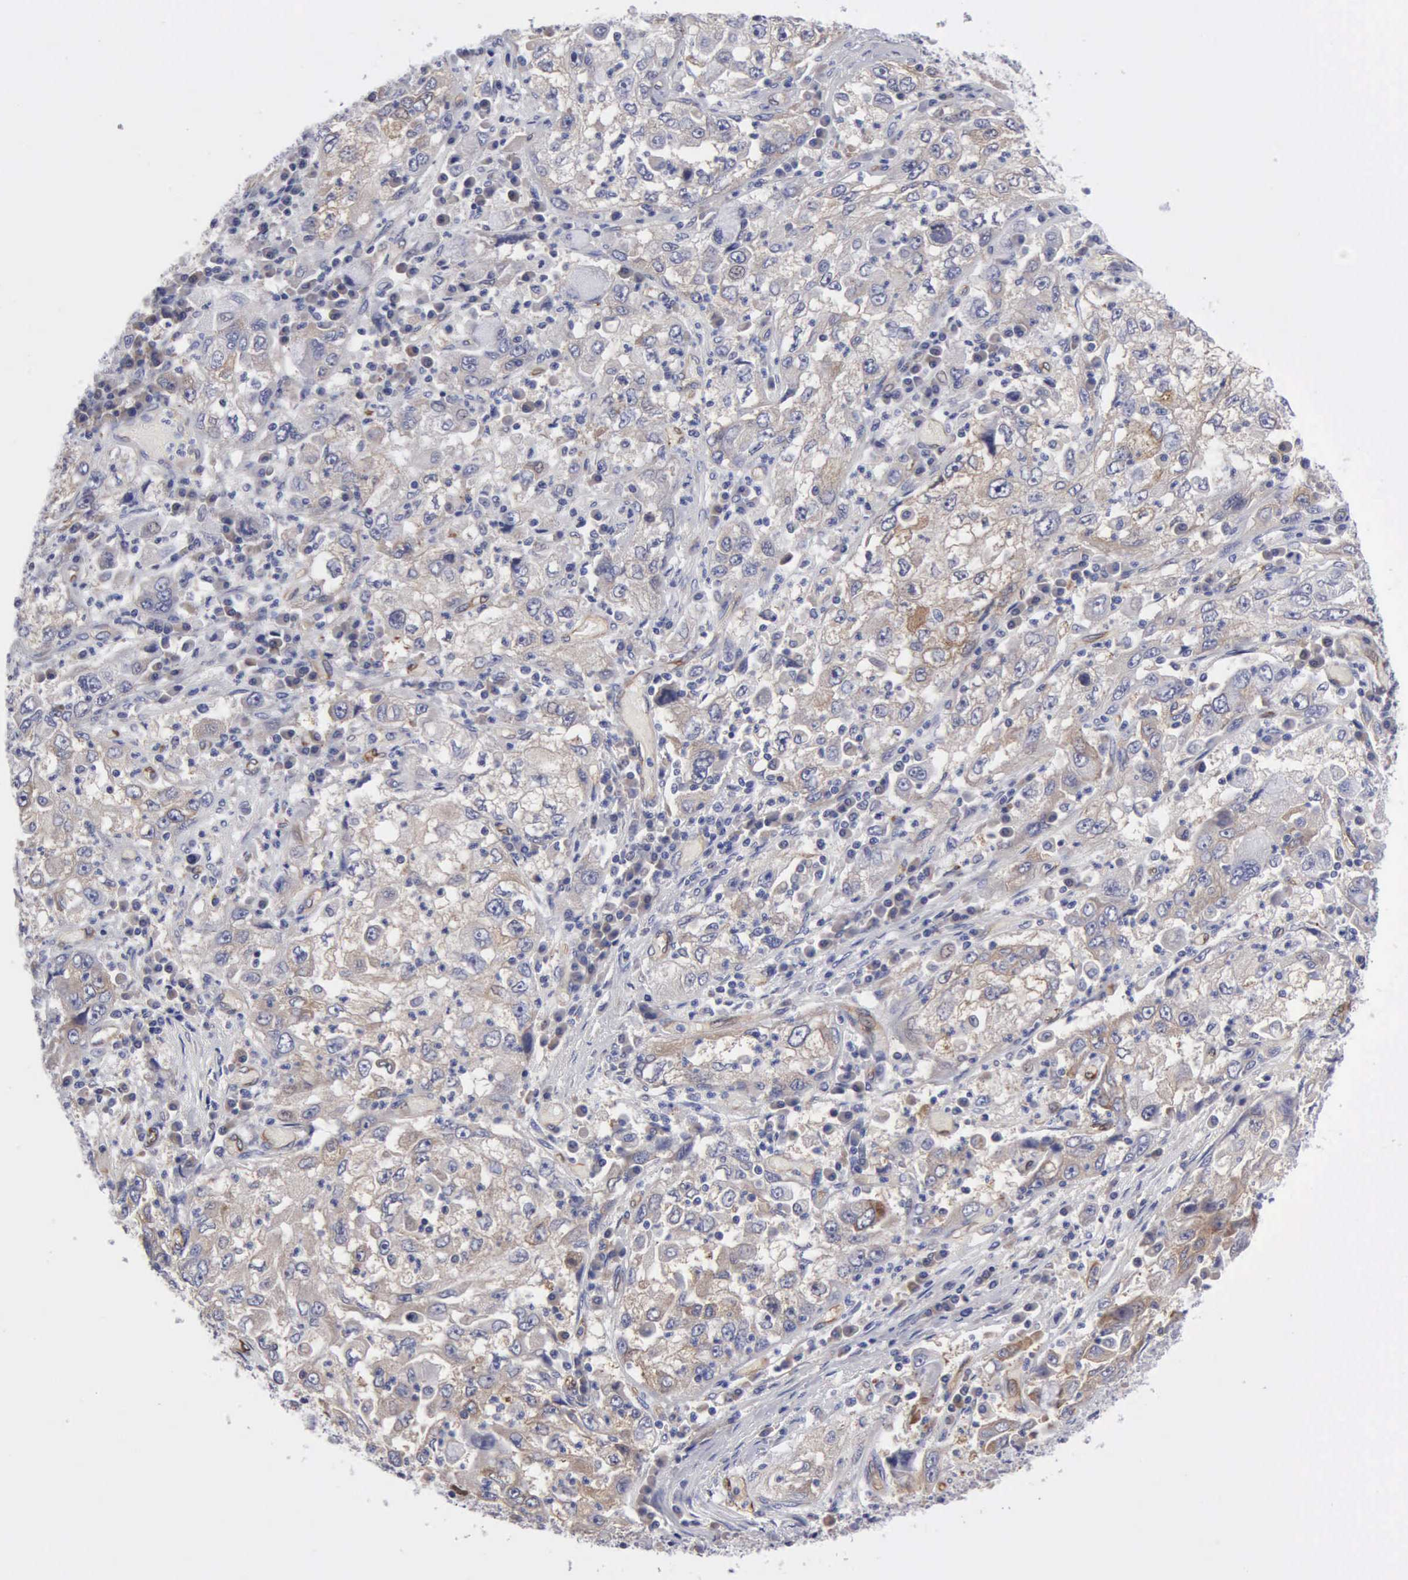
{"staining": {"intensity": "weak", "quantity": "25%-75%", "location": "cytoplasmic/membranous"}, "tissue": "cervical cancer", "cell_type": "Tumor cells", "image_type": "cancer", "snomed": [{"axis": "morphology", "description": "Squamous cell carcinoma, NOS"}, {"axis": "topography", "description": "Cervix"}], "caption": "Cervical squamous cell carcinoma tissue reveals weak cytoplasmic/membranous positivity in approximately 25%-75% of tumor cells", "gene": "RDX", "patient": {"sex": "female", "age": 36}}